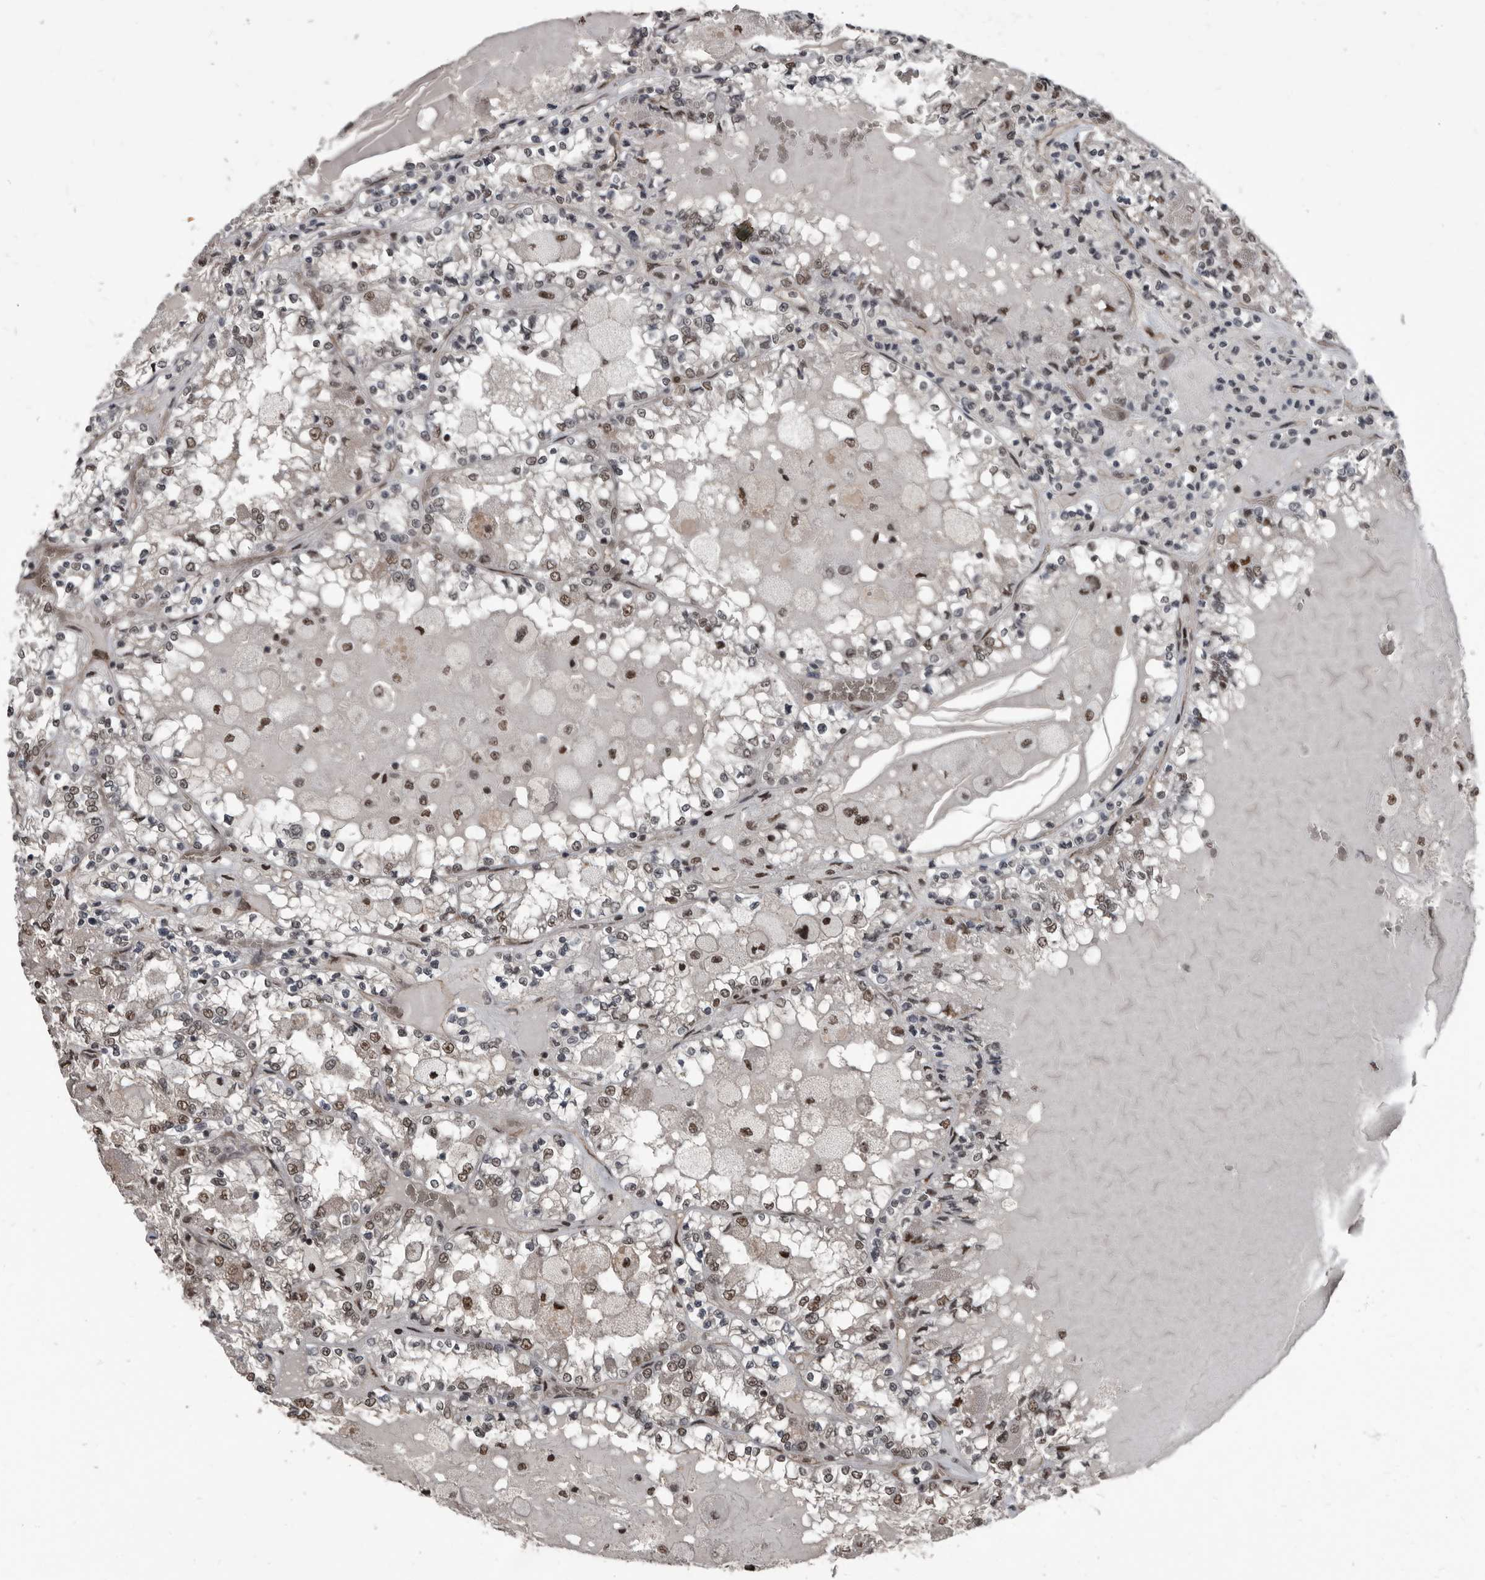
{"staining": {"intensity": "moderate", "quantity": ">75%", "location": "nuclear"}, "tissue": "renal cancer", "cell_type": "Tumor cells", "image_type": "cancer", "snomed": [{"axis": "morphology", "description": "Adenocarcinoma, NOS"}, {"axis": "topography", "description": "Kidney"}], "caption": "Protein expression by immunohistochemistry displays moderate nuclear expression in approximately >75% of tumor cells in renal adenocarcinoma.", "gene": "CHD1L", "patient": {"sex": "female", "age": 56}}